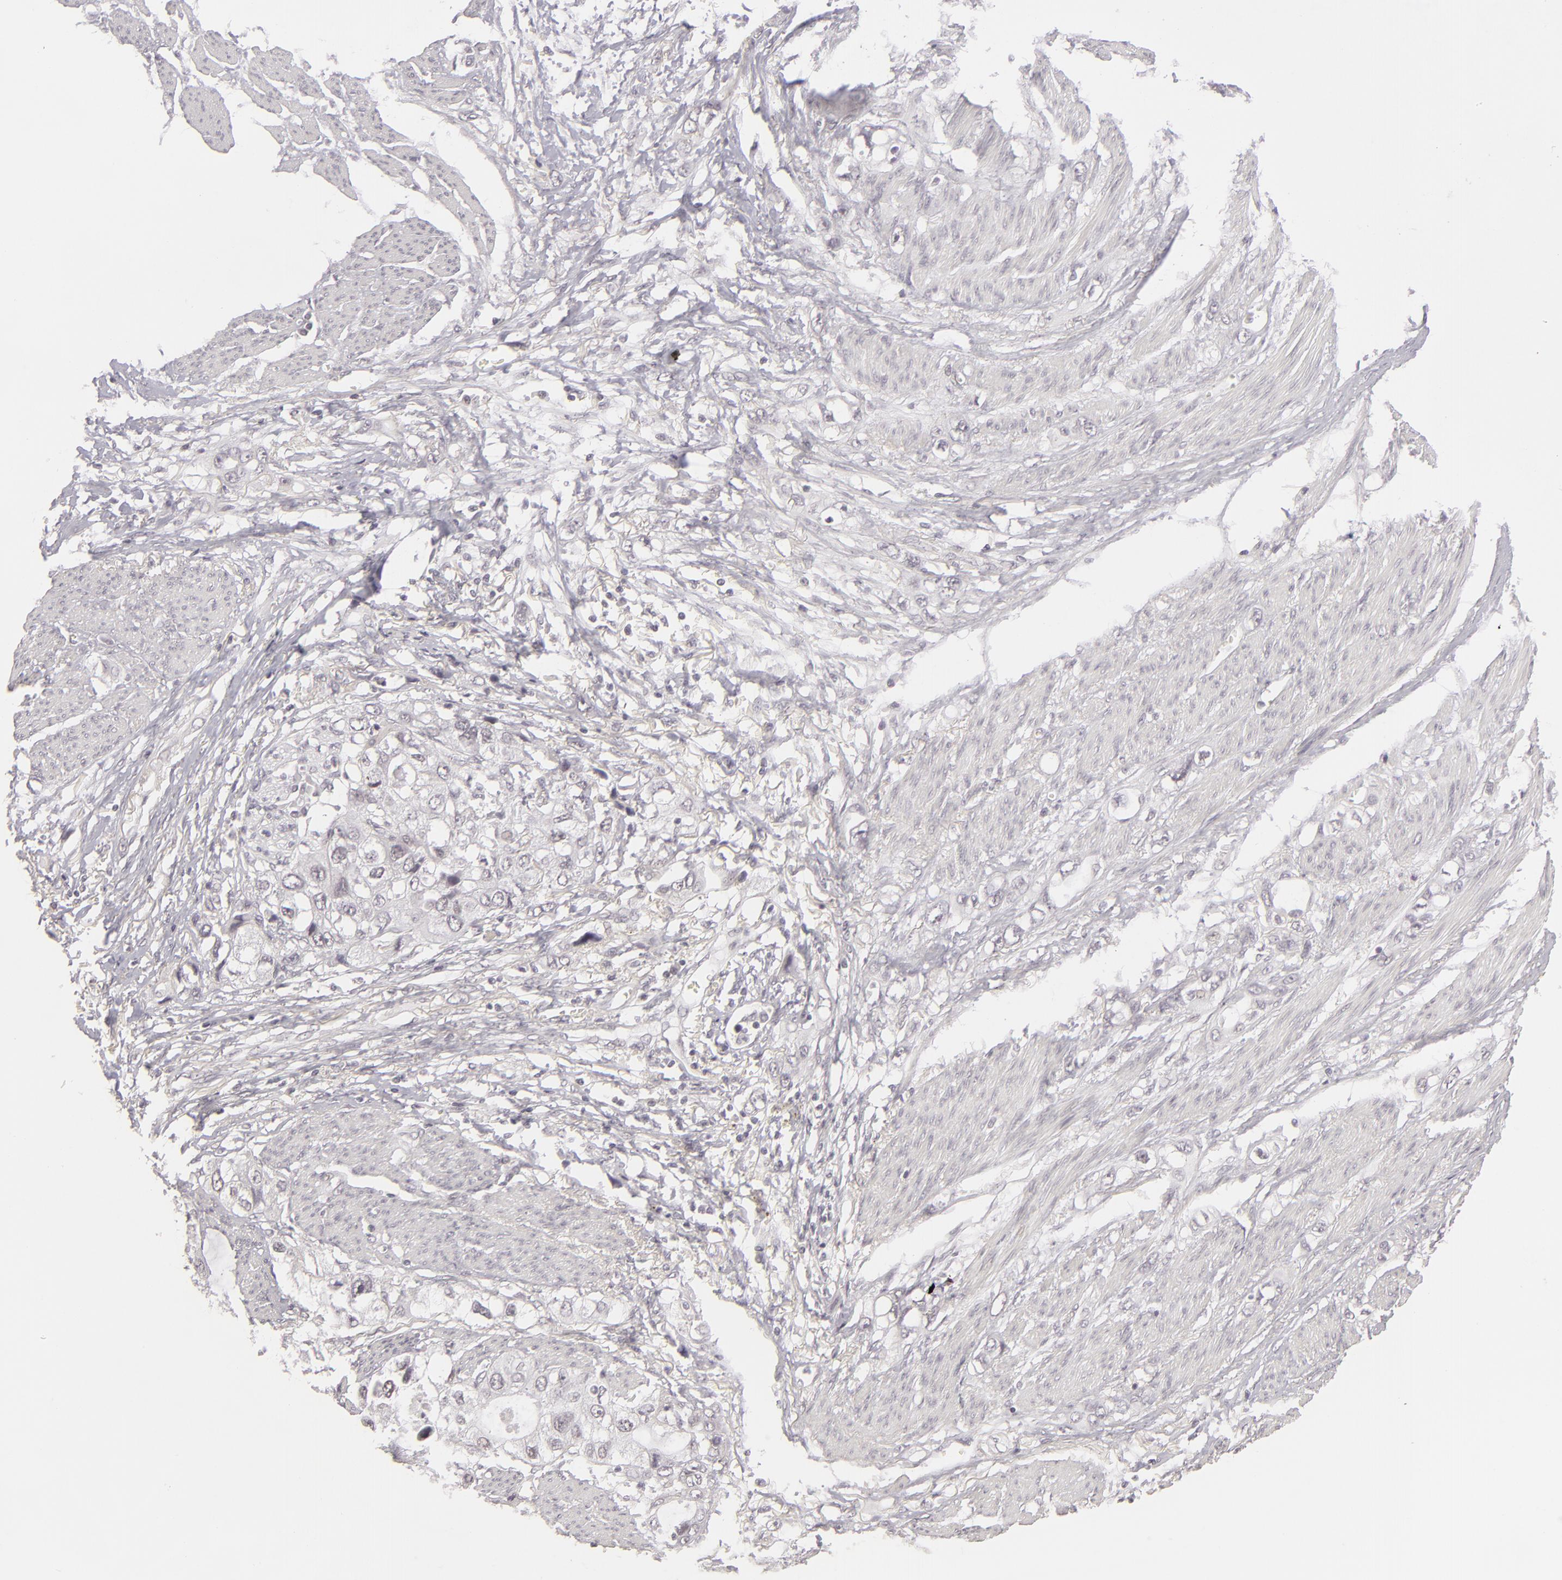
{"staining": {"intensity": "negative", "quantity": "none", "location": "none"}, "tissue": "stomach cancer", "cell_type": "Tumor cells", "image_type": "cancer", "snomed": [{"axis": "morphology", "description": "Adenocarcinoma, NOS"}, {"axis": "topography", "description": "Stomach, upper"}], "caption": "Immunohistochemistry photomicrograph of neoplastic tissue: human stomach cancer (adenocarcinoma) stained with DAB (3,3'-diaminobenzidine) demonstrates no significant protein expression in tumor cells. (Brightfield microscopy of DAB (3,3'-diaminobenzidine) IHC at high magnification).", "gene": "DLG3", "patient": {"sex": "female", "age": 52}}